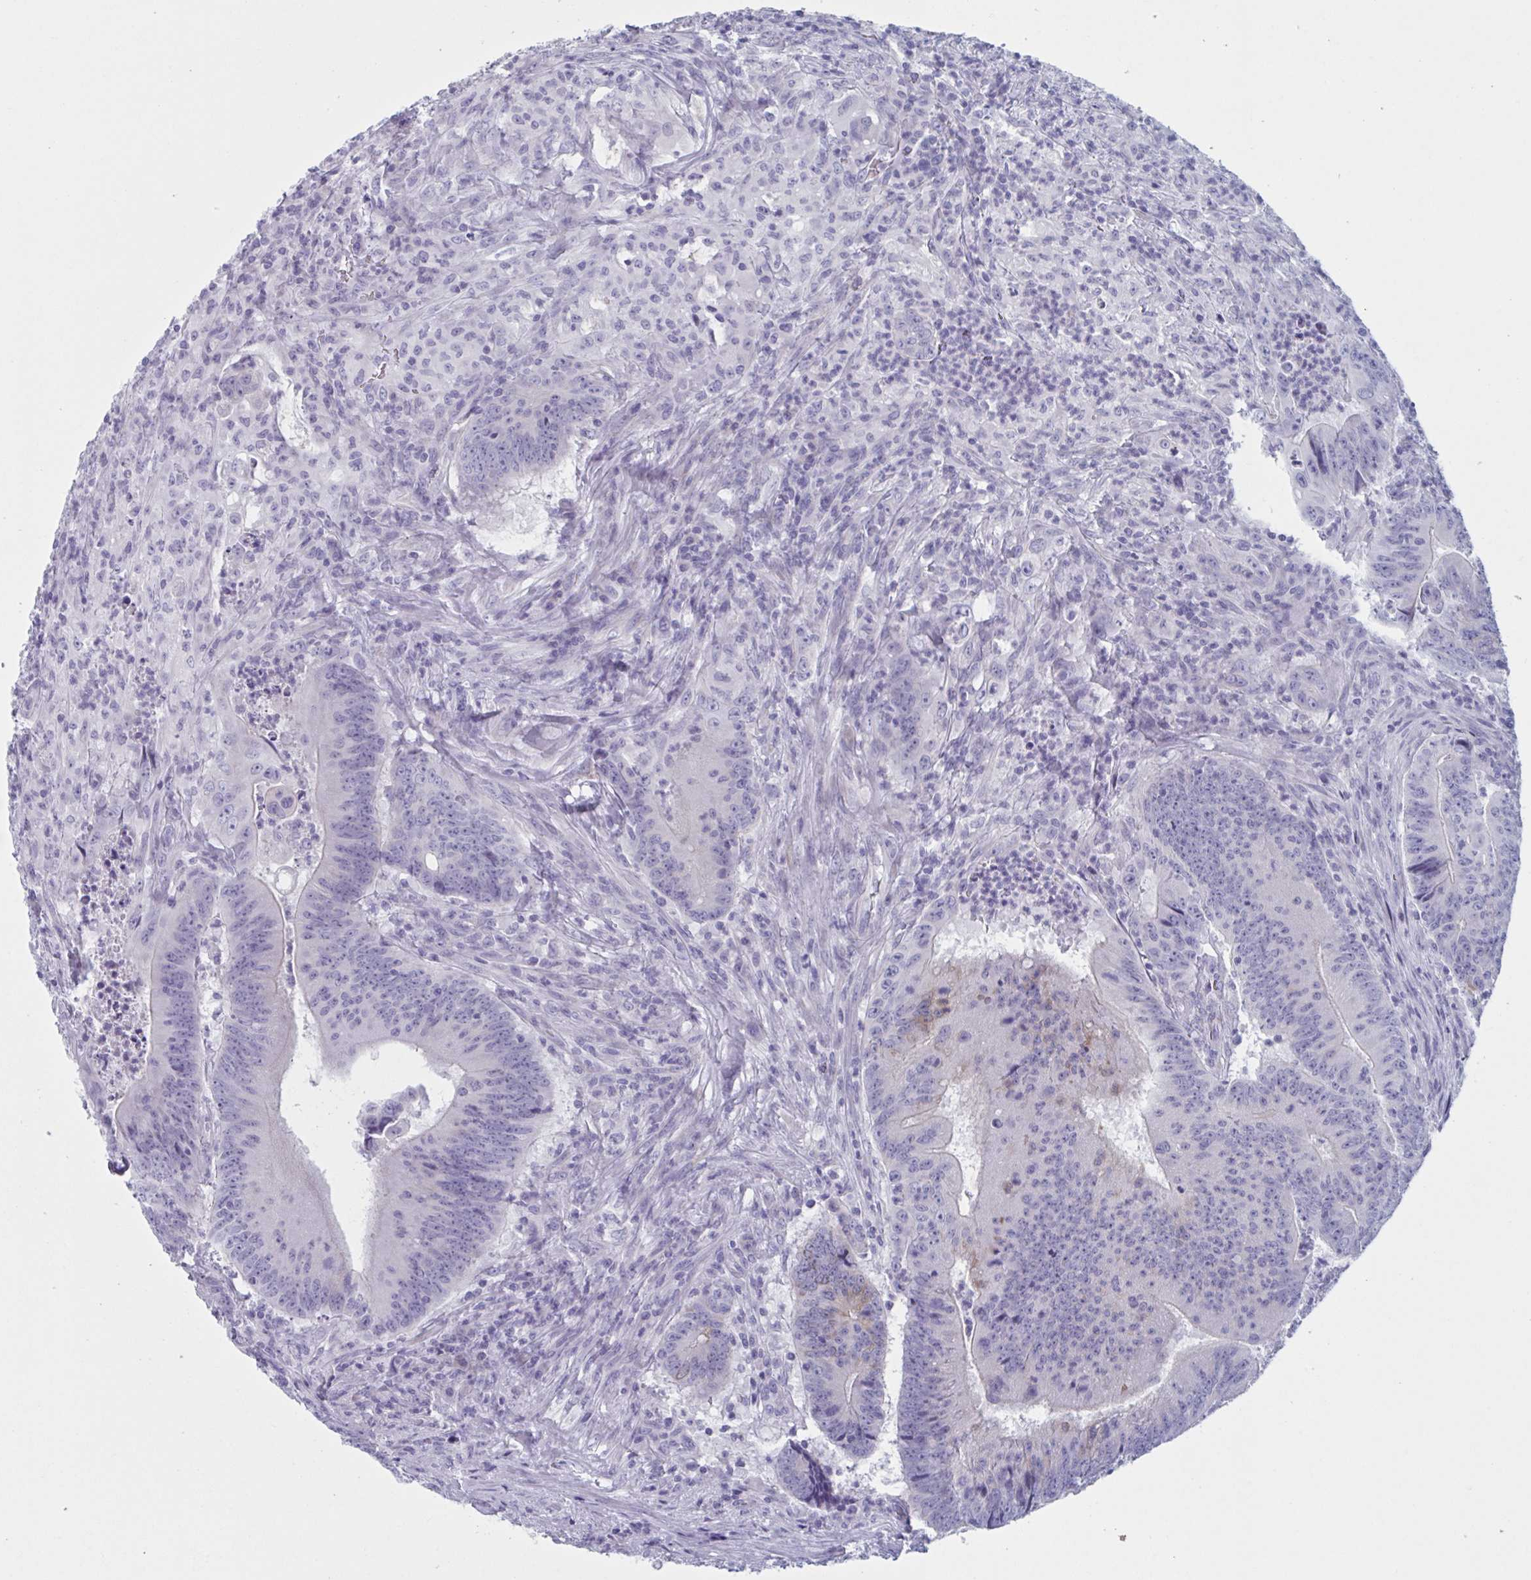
{"staining": {"intensity": "weak", "quantity": "<25%", "location": "cytoplasmic/membranous"}, "tissue": "colorectal cancer", "cell_type": "Tumor cells", "image_type": "cancer", "snomed": [{"axis": "morphology", "description": "Adenocarcinoma, NOS"}, {"axis": "topography", "description": "Colon"}], "caption": "Histopathology image shows no protein positivity in tumor cells of colorectal cancer tissue.", "gene": "HSD11B2", "patient": {"sex": "female", "age": 87}}